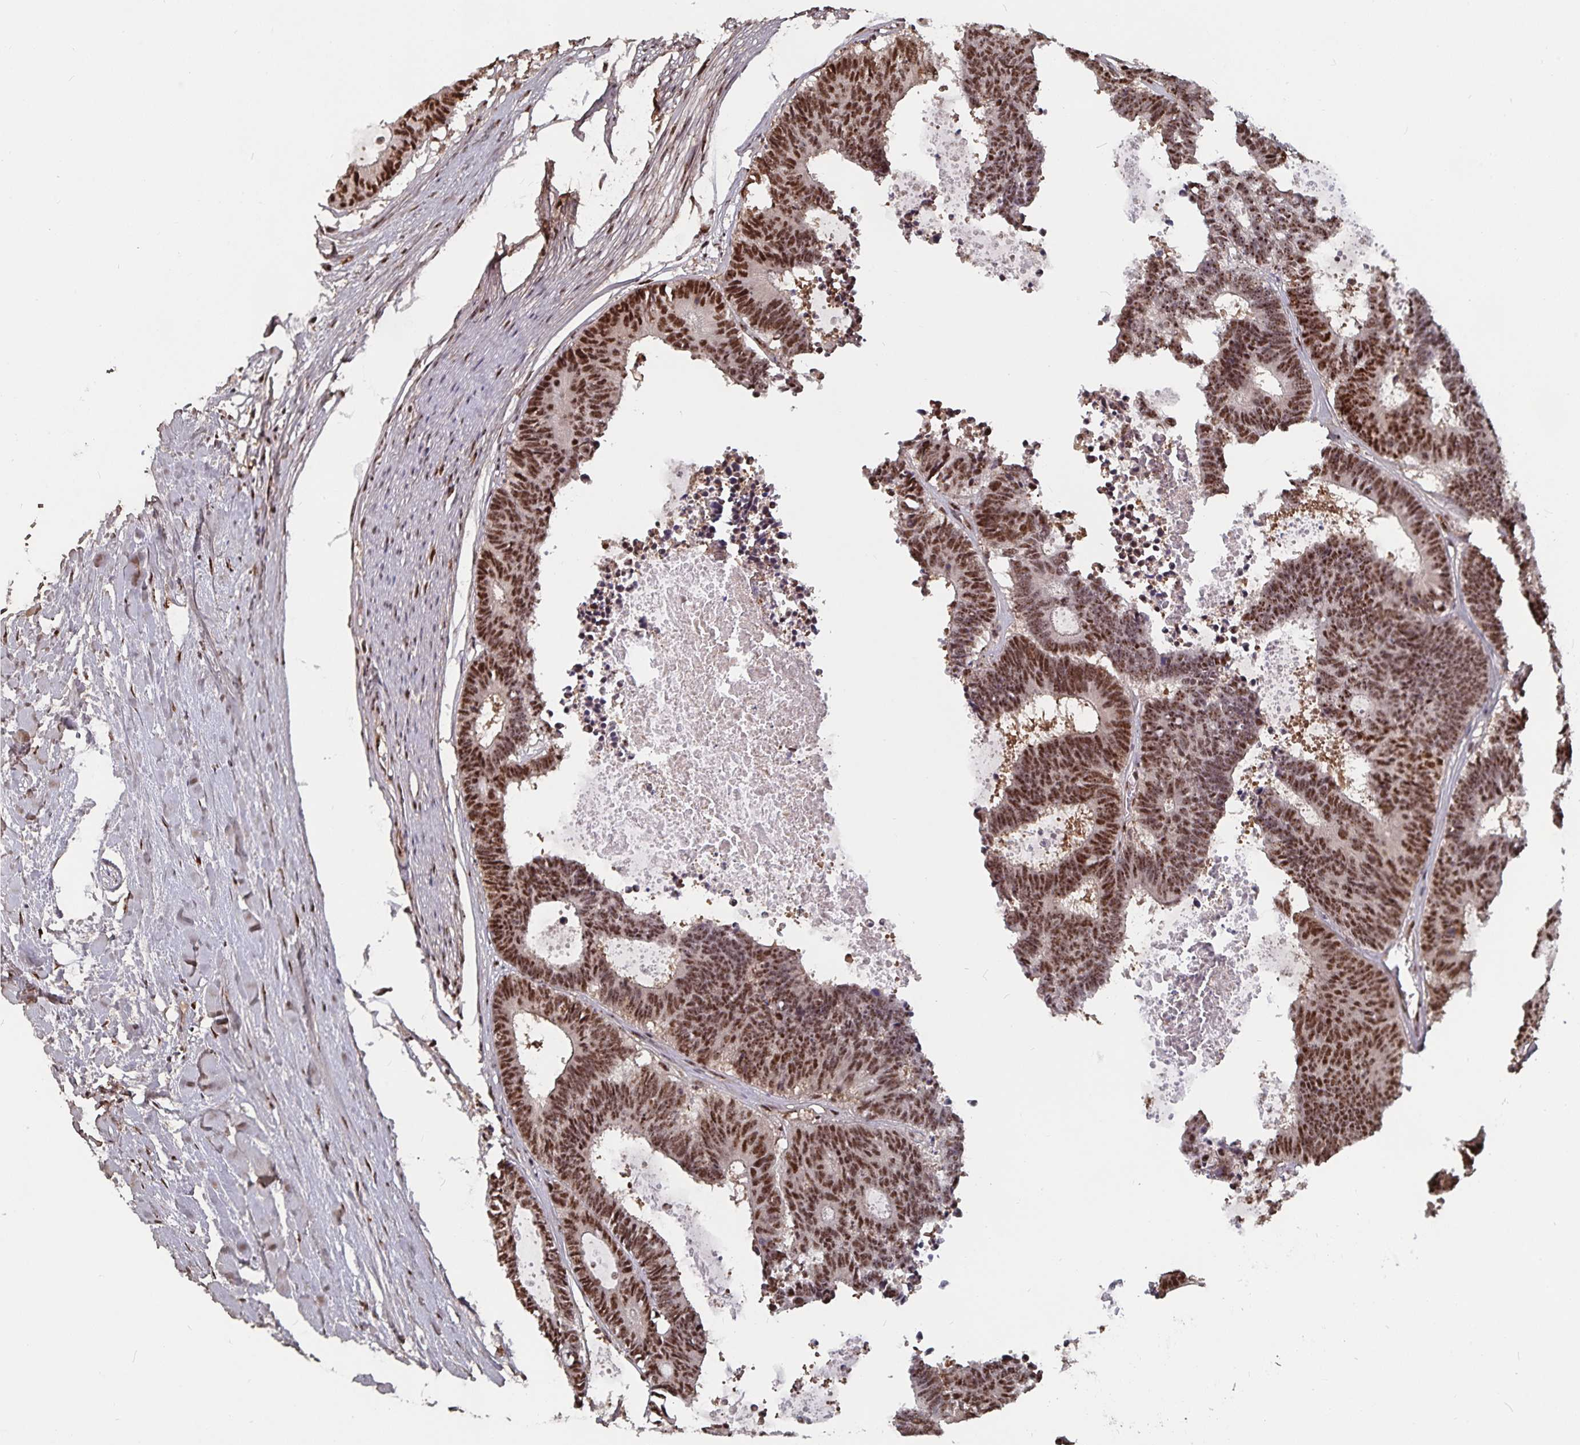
{"staining": {"intensity": "moderate", "quantity": ">75%", "location": "nuclear"}, "tissue": "colorectal cancer", "cell_type": "Tumor cells", "image_type": "cancer", "snomed": [{"axis": "morphology", "description": "Adenocarcinoma, NOS"}, {"axis": "topography", "description": "Colon"}, {"axis": "topography", "description": "Rectum"}], "caption": "Colorectal cancer (adenocarcinoma) tissue demonstrates moderate nuclear staining in about >75% of tumor cells The staining is performed using DAB (3,3'-diaminobenzidine) brown chromogen to label protein expression. The nuclei are counter-stained blue using hematoxylin.", "gene": "LAS1L", "patient": {"sex": "male", "age": 57}}